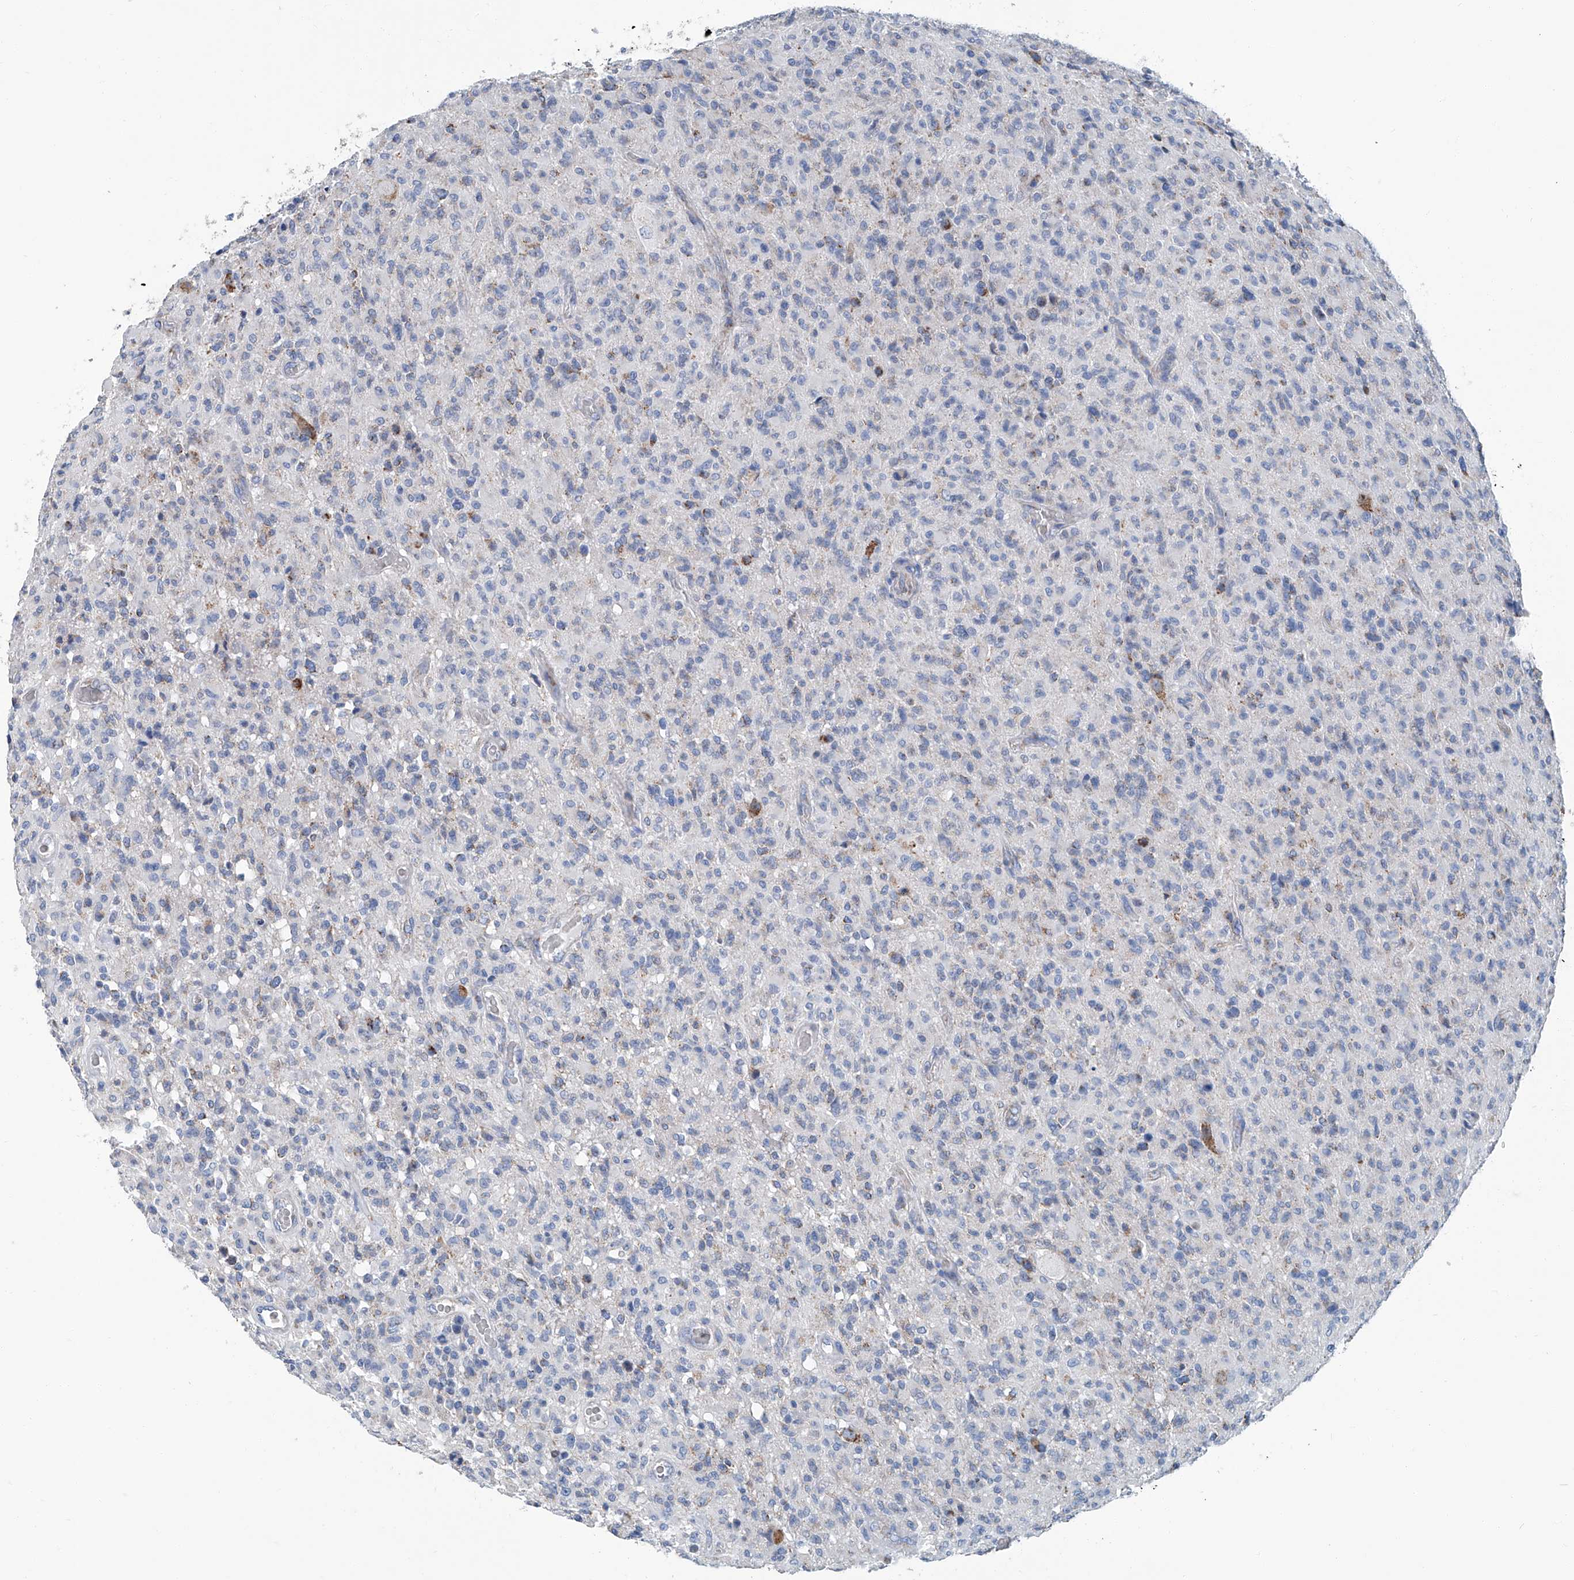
{"staining": {"intensity": "negative", "quantity": "none", "location": "none"}, "tissue": "glioma", "cell_type": "Tumor cells", "image_type": "cancer", "snomed": [{"axis": "morphology", "description": "Glioma, malignant, High grade"}, {"axis": "topography", "description": "Brain"}], "caption": "Tumor cells show no significant protein staining in malignant glioma (high-grade).", "gene": "MT-ND1", "patient": {"sex": "female", "age": 57}}